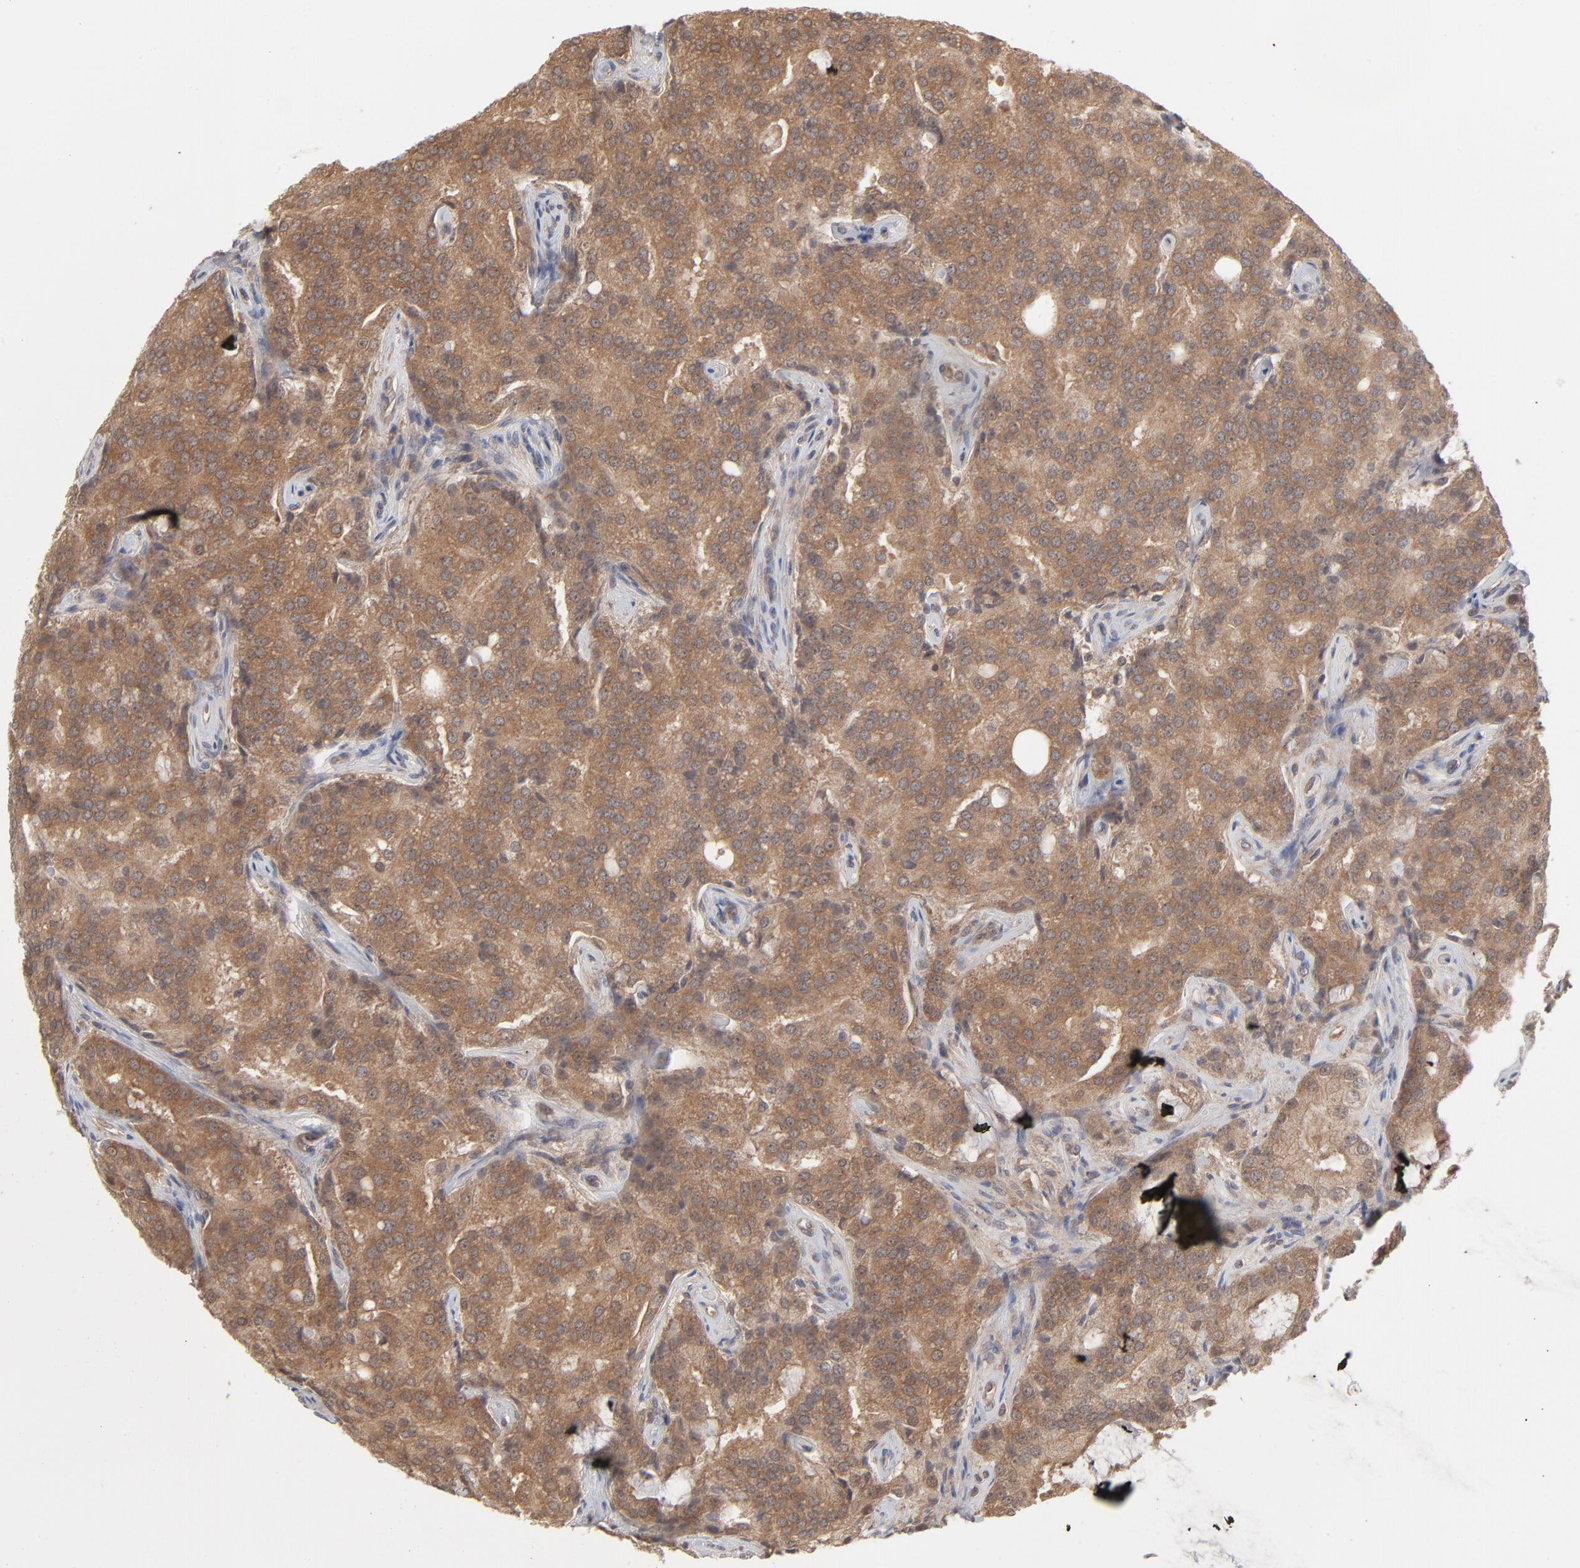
{"staining": {"intensity": "moderate", "quantity": ">75%", "location": "cytoplasmic/membranous"}, "tissue": "prostate cancer", "cell_type": "Tumor cells", "image_type": "cancer", "snomed": [{"axis": "morphology", "description": "Adenocarcinoma, High grade"}, {"axis": "topography", "description": "Prostate"}], "caption": "Tumor cells show moderate cytoplasmic/membranous positivity in about >75% of cells in prostate cancer.", "gene": "SCFD1", "patient": {"sex": "male", "age": 72}}